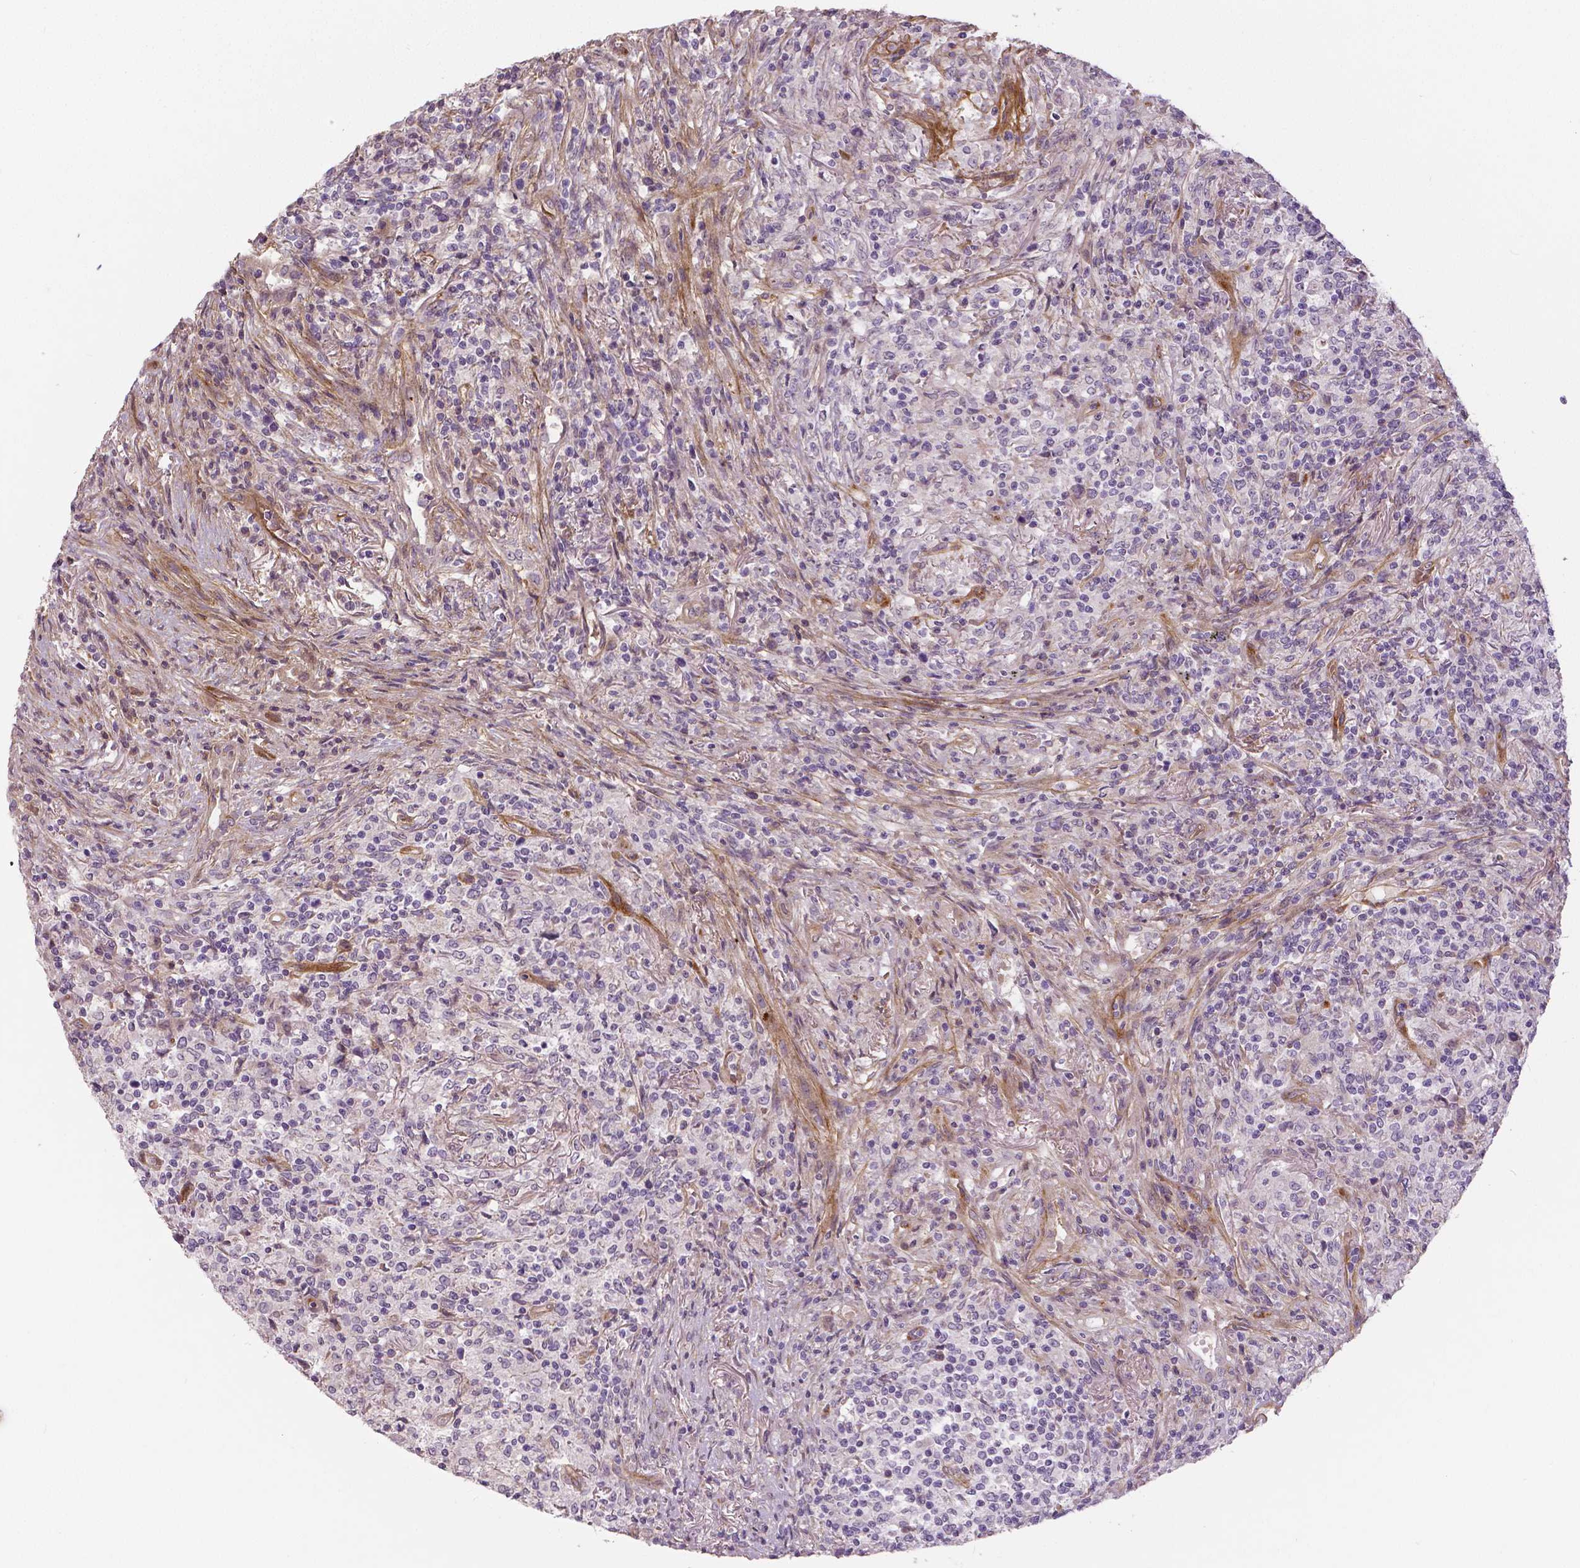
{"staining": {"intensity": "negative", "quantity": "none", "location": "none"}, "tissue": "lymphoma", "cell_type": "Tumor cells", "image_type": "cancer", "snomed": [{"axis": "morphology", "description": "Malignant lymphoma, non-Hodgkin's type, High grade"}, {"axis": "topography", "description": "Lung"}], "caption": "Immunohistochemistry (IHC) micrograph of human high-grade malignant lymphoma, non-Hodgkin's type stained for a protein (brown), which displays no expression in tumor cells. The staining was performed using DAB to visualize the protein expression in brown, while the nuclei were stained in blue with hematoxylin (Magnification: 20x).", "gene": "FLT1", "patient": {"sex": "male", "age": 79}}